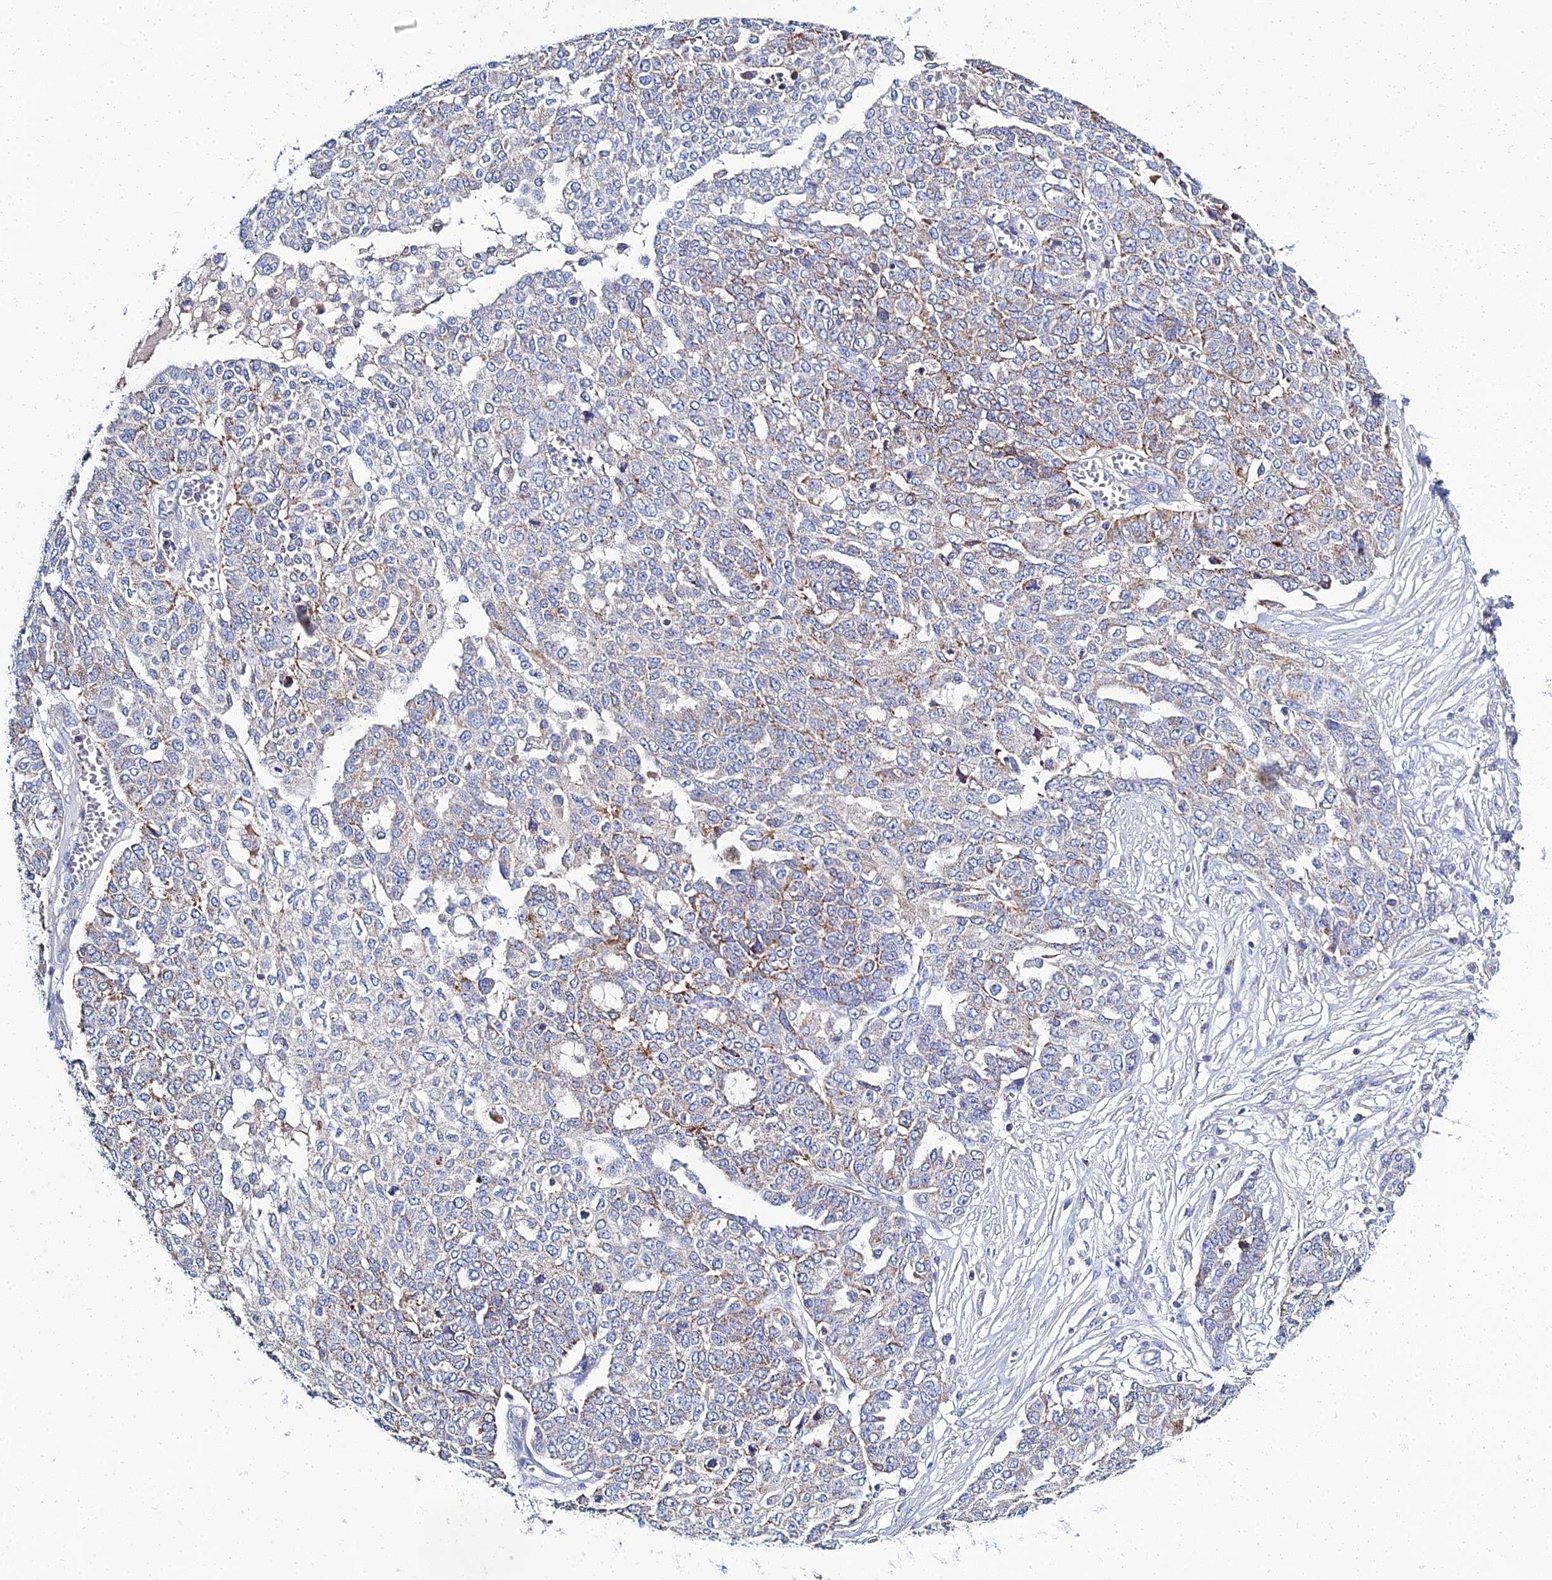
{"staining": {"intensity": "moderate", "quantity": "<25%", "location": "cytoplasmic/membranous"}, "tissue": "ovarian cancer", "cell_type": "Tumor cells", "image_type": "cancer", "snomed": [{"axis": "morphology", "description": "Cystadenocarcinoma, serous, NOS"}, {"axis": "topography", "description": "Soft tissue"}, {"axis": "topography", "description": "Ovary"}], "caption": "Ovarian cancer stained for a protein (brown) demonstrates moderate cytoplasmic/membranous positive expression in about <25% of tumor cells.", "gene": "NPY", "patient": {"sex": "female", "age": 57}}